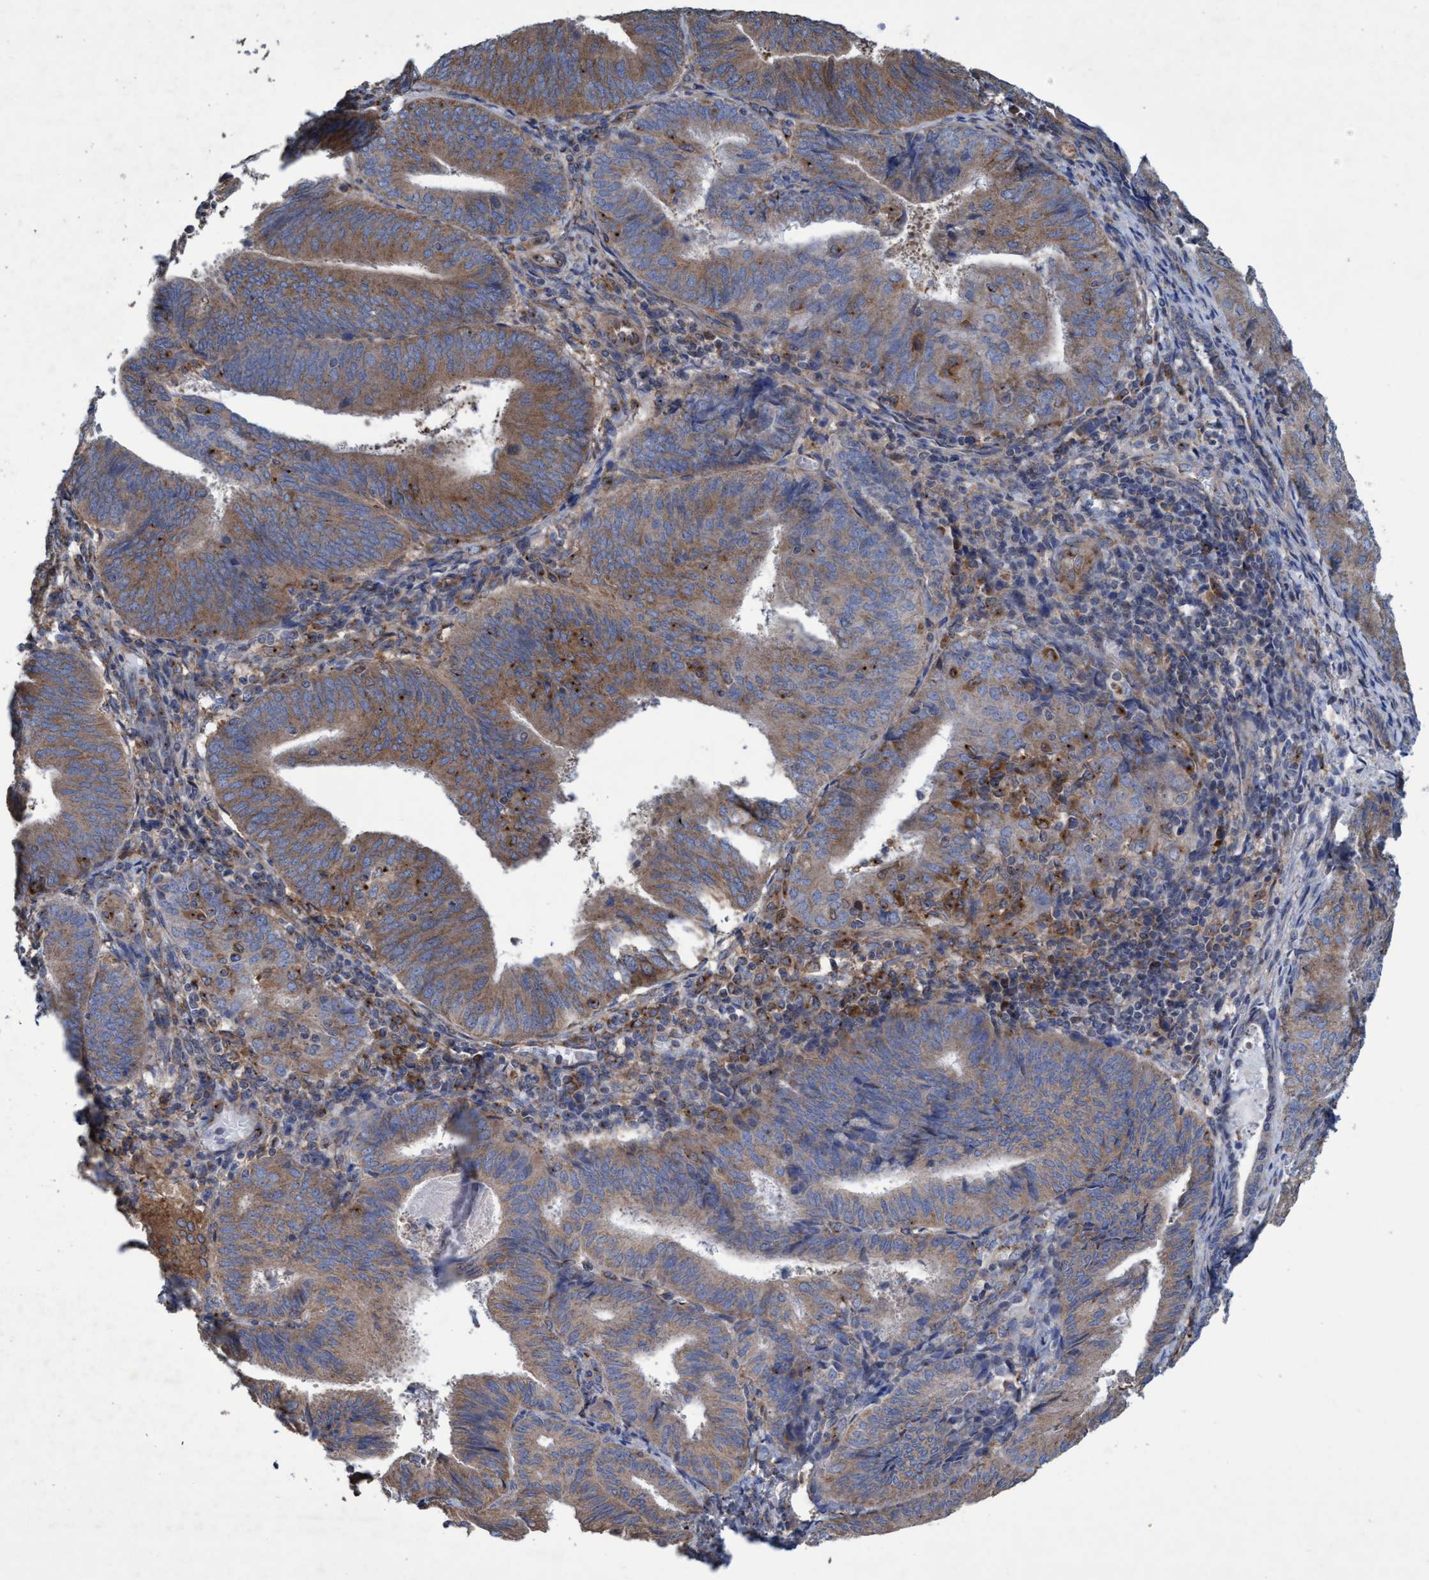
{"staining": {"intensity": "moderate", "quantity": ">75%", "location": "cytoplasmic/membranous"}, "tissue": "endometrial cancer", "cell_type": "Tumor cells", "image_type": "cancer", "snomed": [{"axis": "morphology", "description": "Adenocarcinoma, NOS"}, {"axis": "topography", "description": "Endometrium"}], "caption": "High-power microscopy captured an IHC image of endometrial adenocarcinoma, revealing moderate cytoplasmic/membranous expression in about >75% of tumor cells.", "gene": "BICD2", "patient": {"sex": "female", "age": 81}}